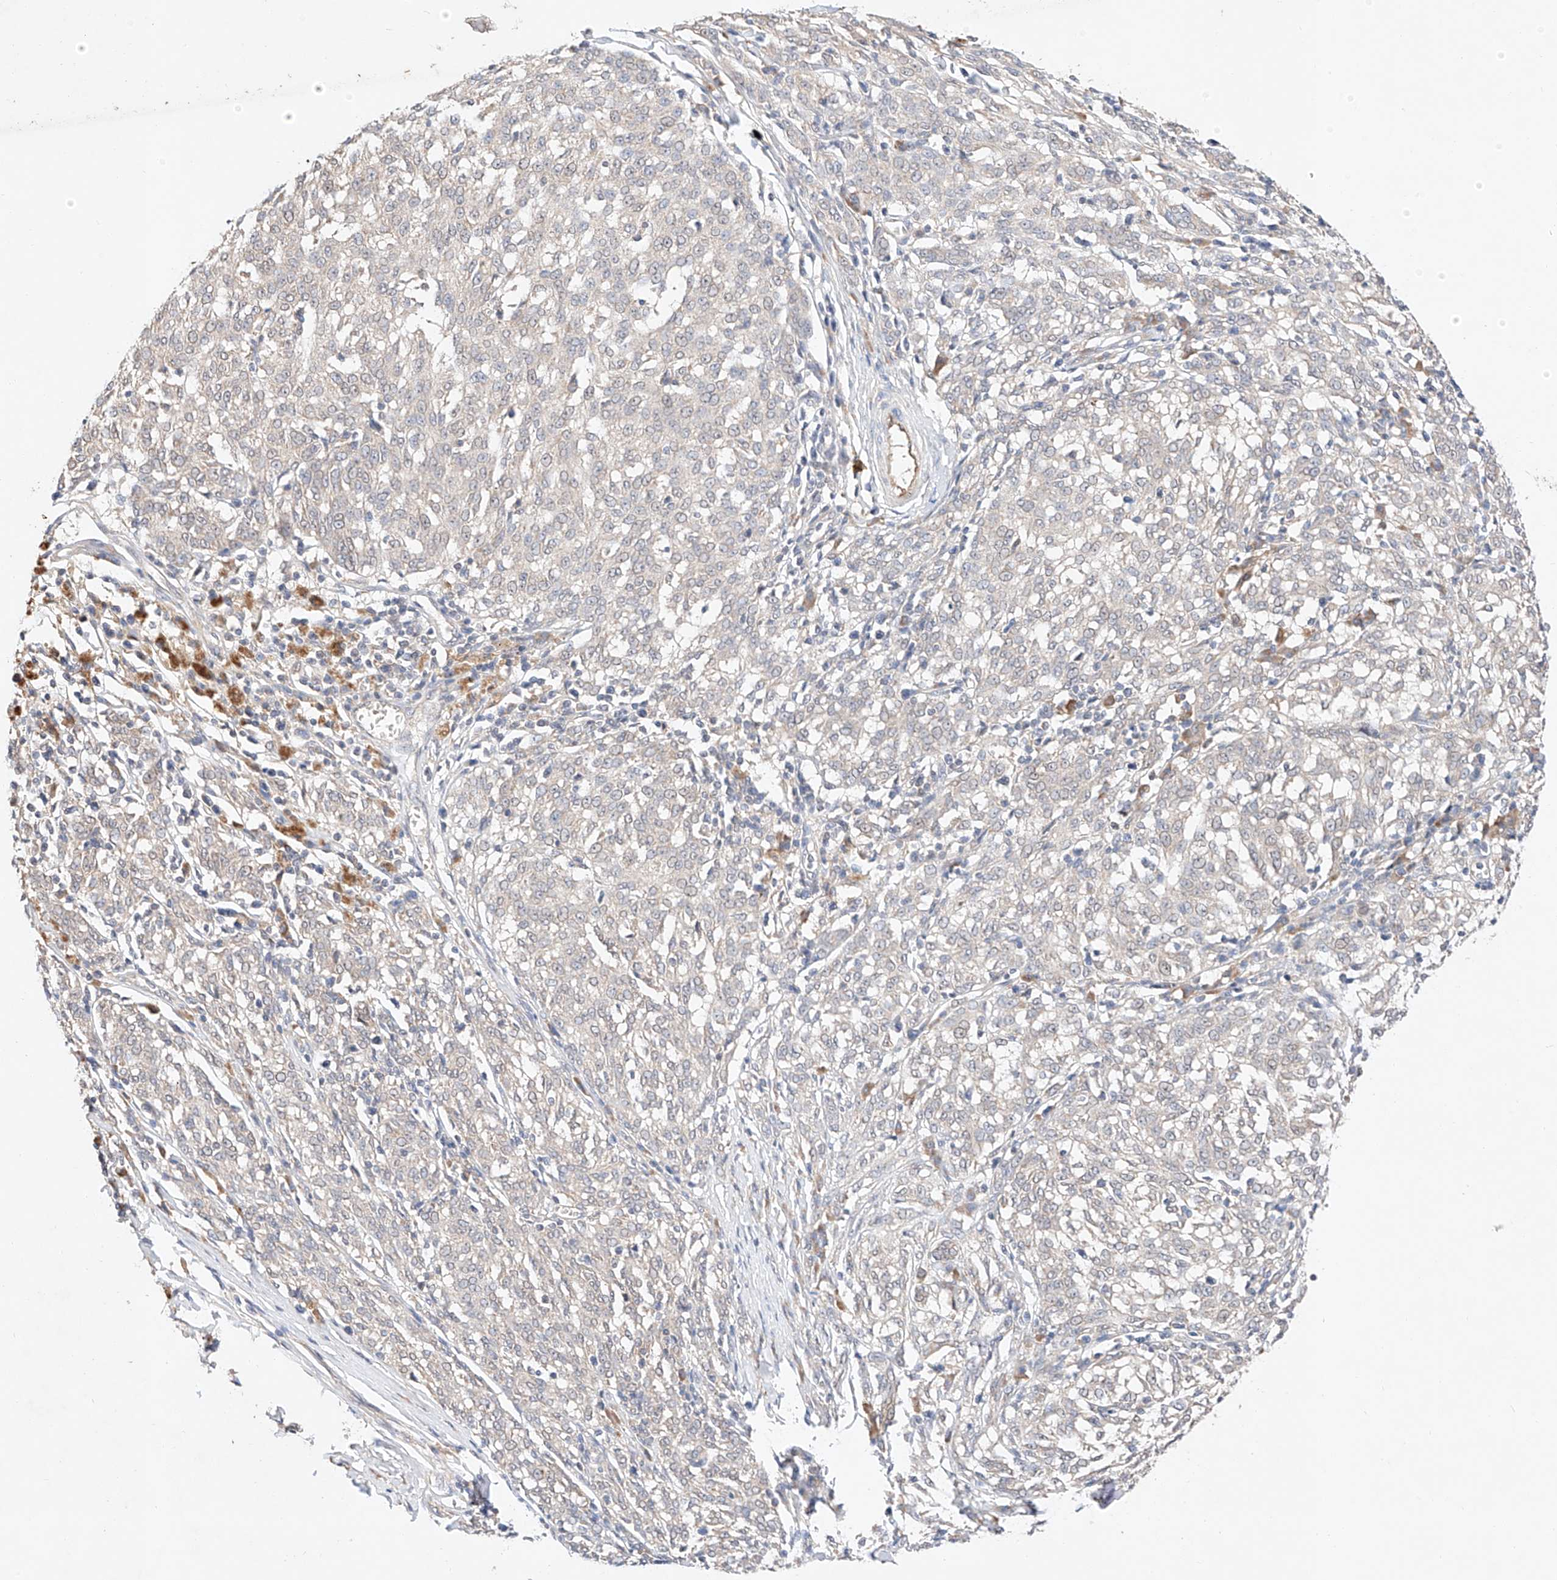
{"staining": {"intensity": "negative", "quantity": "none", "location": "none"}, "tissue": "melanoma", "cell_type": "Tumor cells", "image_type": "cancer", "snomed": [{"axis": "morphology", "description": "Malignant melanoma, NOS"}, {"axis": "topography", "description": "Skin"}], "caption": "Immunohistochemistry (IHC) of human malignant melanoma exhibits no expression in tumor cells. (Immunohistochemistry (IHC), brightfield microscopy, high magnification).", "gene": "C6orf118", "patient": {"sex": "female", "age": 72}}